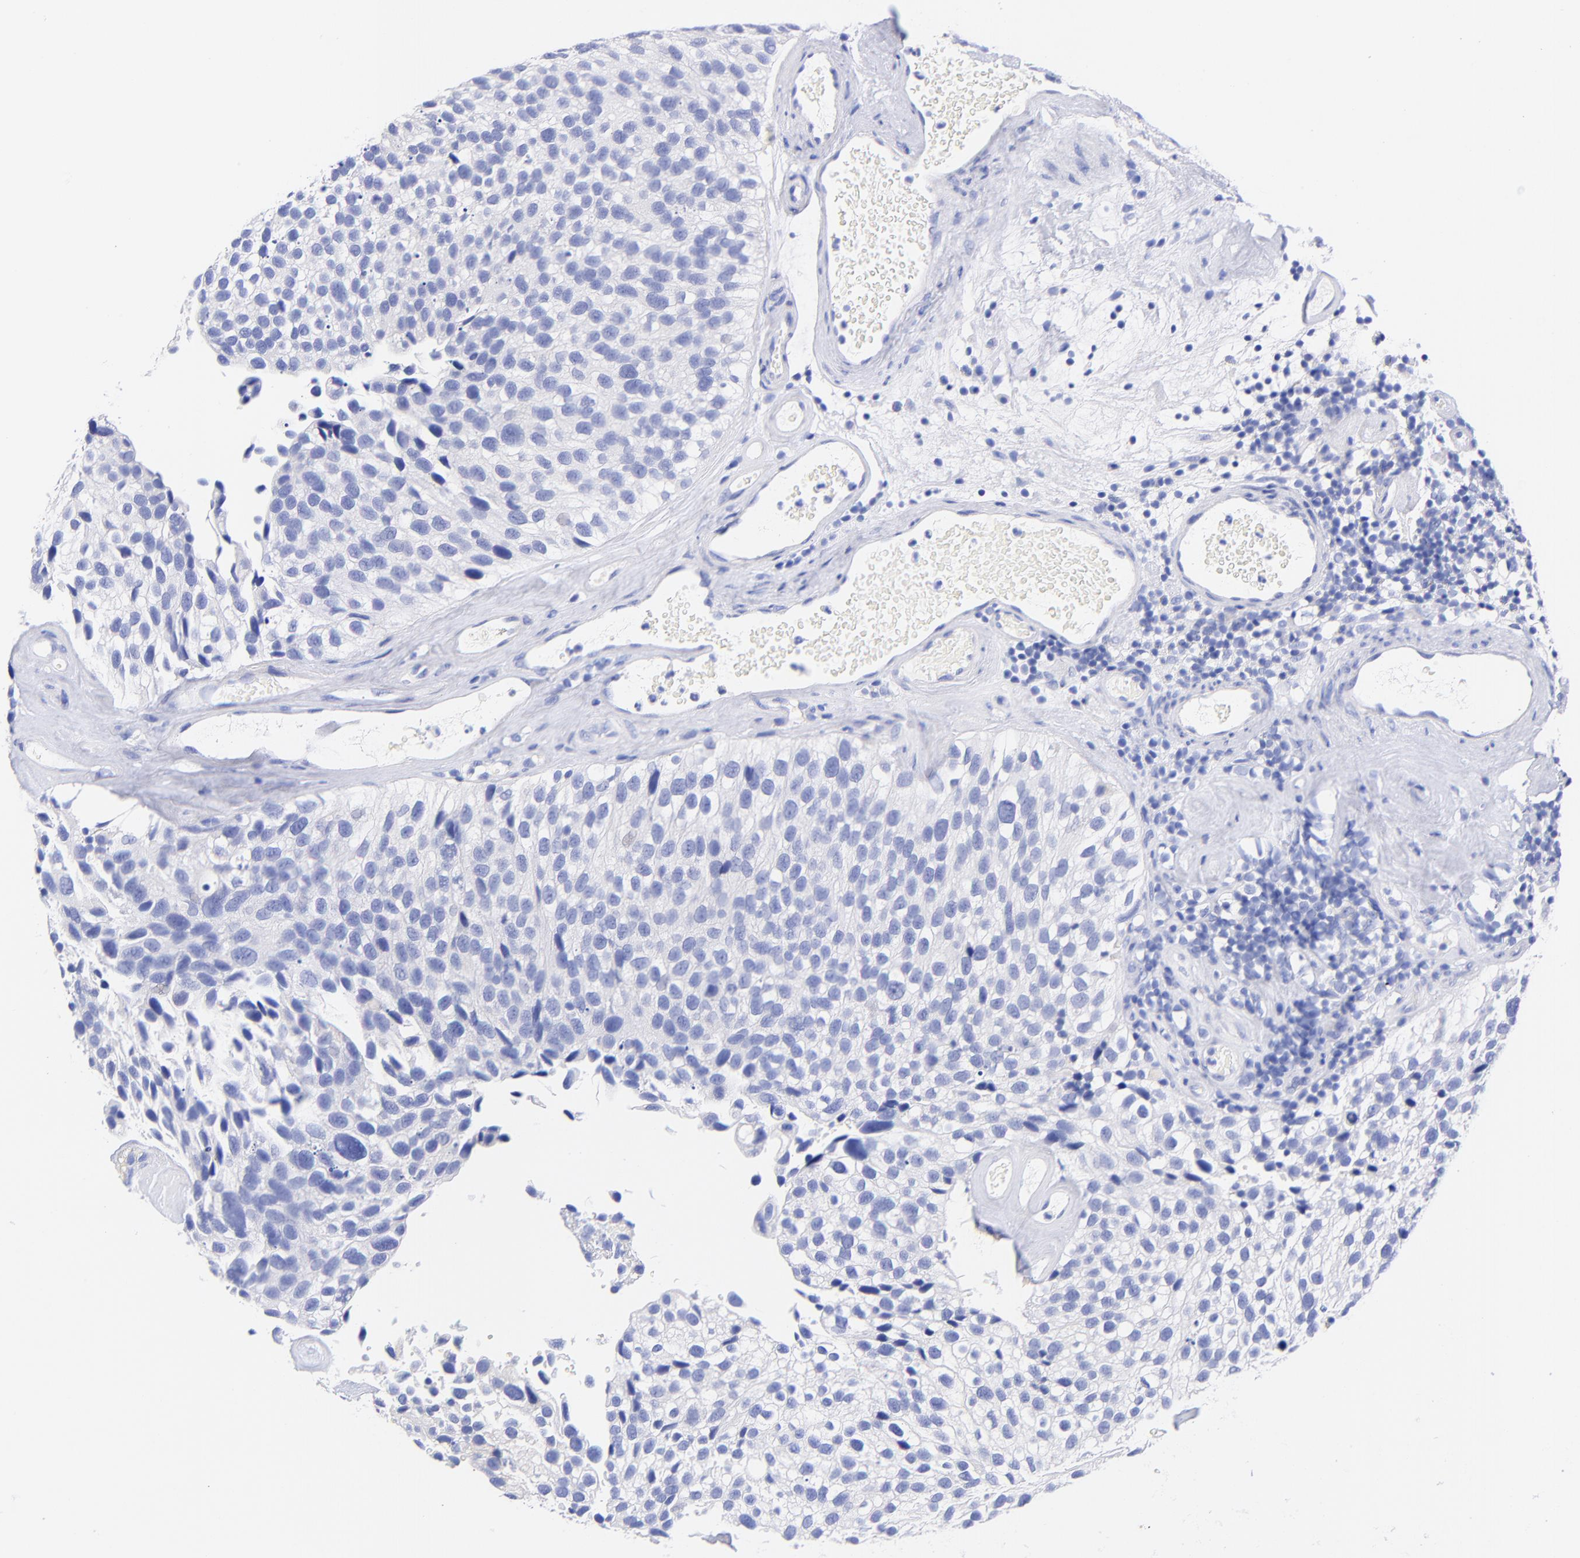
{"staining": {"intensity": "negative", "quantity": "none", "location": "none"}, "tissue": "urothelial cancer", "cell_type": "Tumor cells", "image_type": "cancer", "snomed": [{"axis": "morphology", "description": "Urothelial carcinoma, High grade"}, {"axis": "topography", "description": "Urinary bladder"}], "caption": "Immunohistochemistry (IHC) image of urothelial cancer stained for a protein (brown), which shows no expression in tumor cells. Brightfield microscopy of immunohistochemistry (IHC) stained with DAB (3,3'-diaminobenzidine) (brown) and hematoxylin (blue), captured at high magnification.", "gene": "GPHN", "patient": {"sex": "male", "age": 72}}